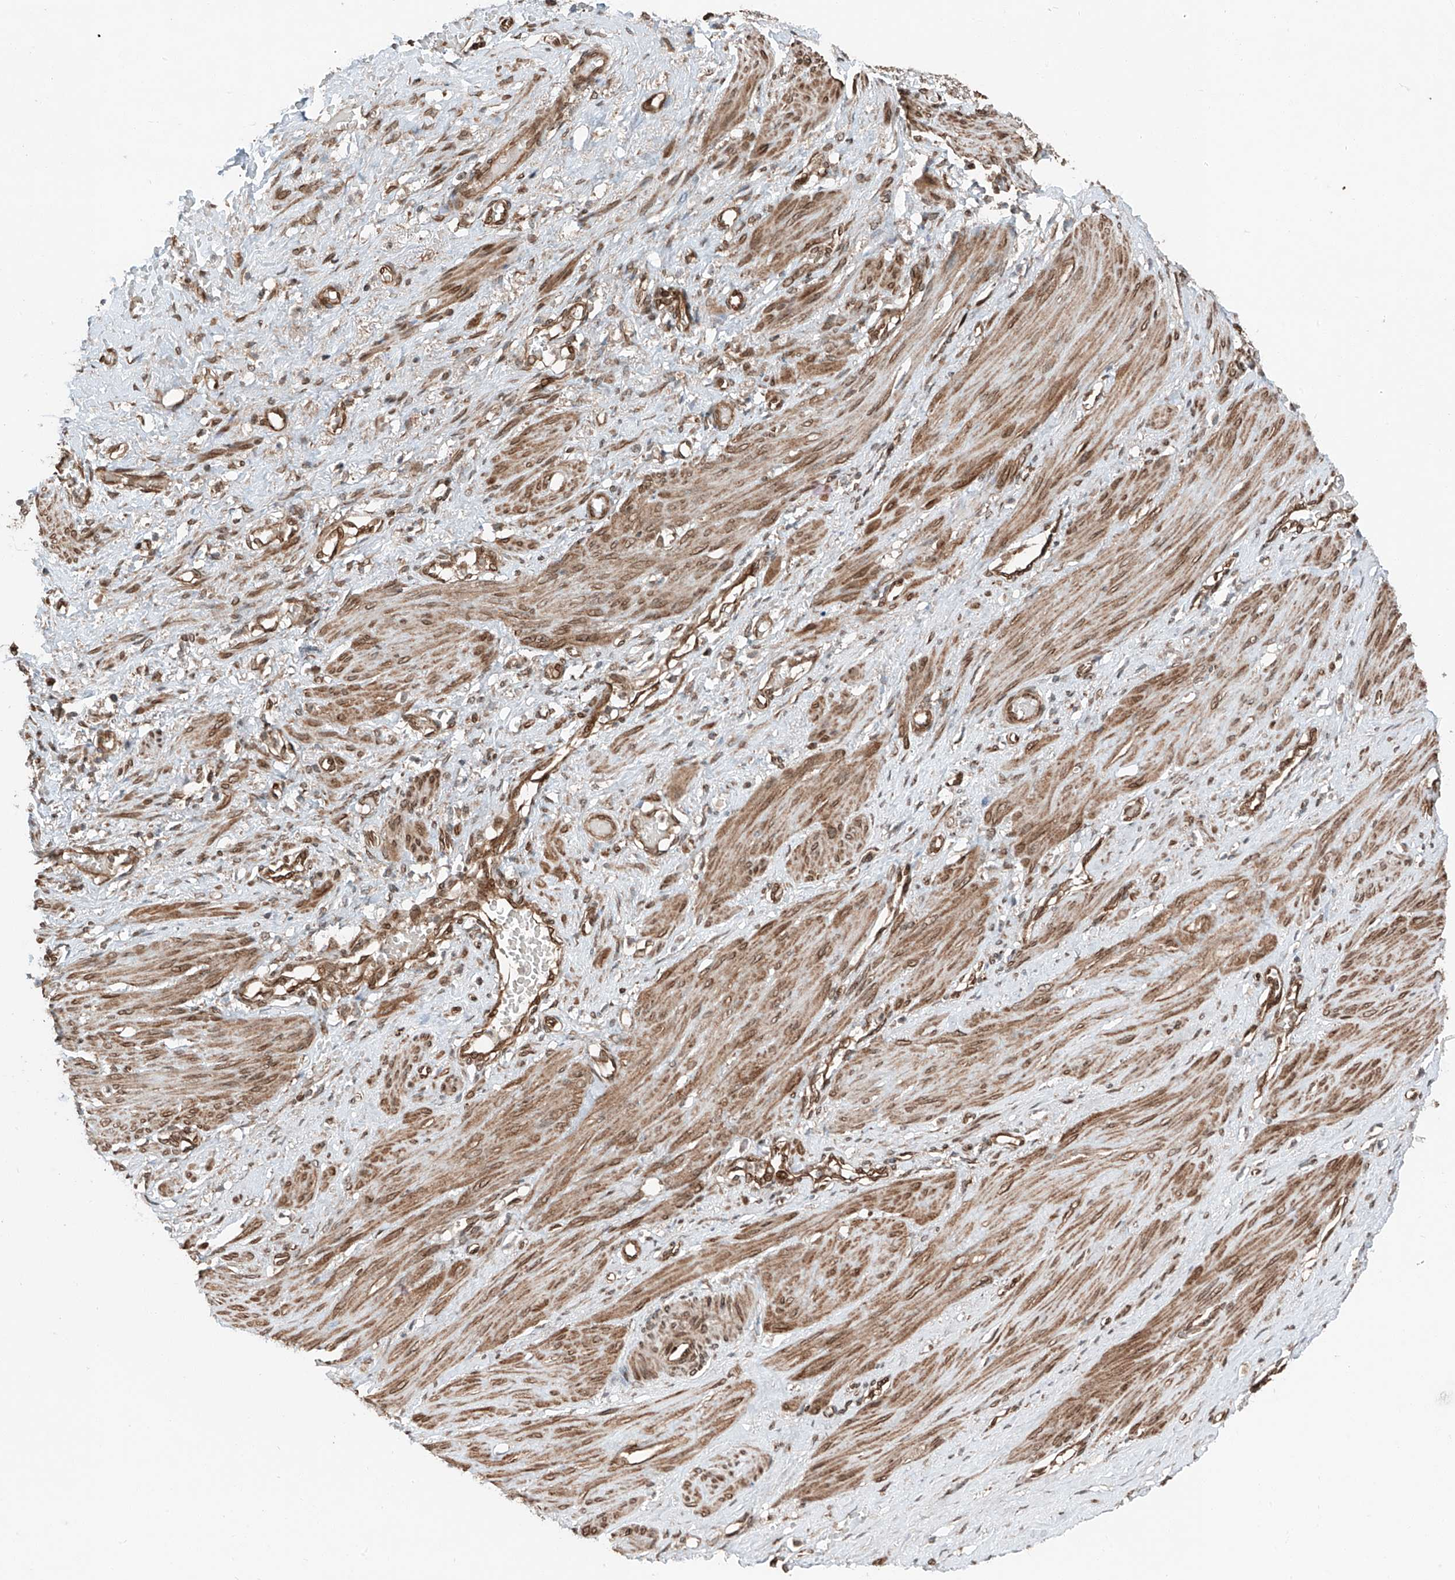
{"staining": {"intensity": "moderate", "quantity": ">75%", "location": "cytoplasmic/membranous"}, "tissue": "smooth muscle", "cell_type": "Smooth muscle cells", "image_type": "normal", "snomed": [{"axis": "morphology", "description": "Normal tissue, NOS"}, {"axis": "topography", "description": "Endometrium"}], "caption": "Smooth muscle cells exhibit medium levels of moderate cytoplasmic/membranous positivity in about >75% of cells in unremarkable human smooth muscle.", "gene": "CEP162", "patient": {"sex": "female", "age": 33}}